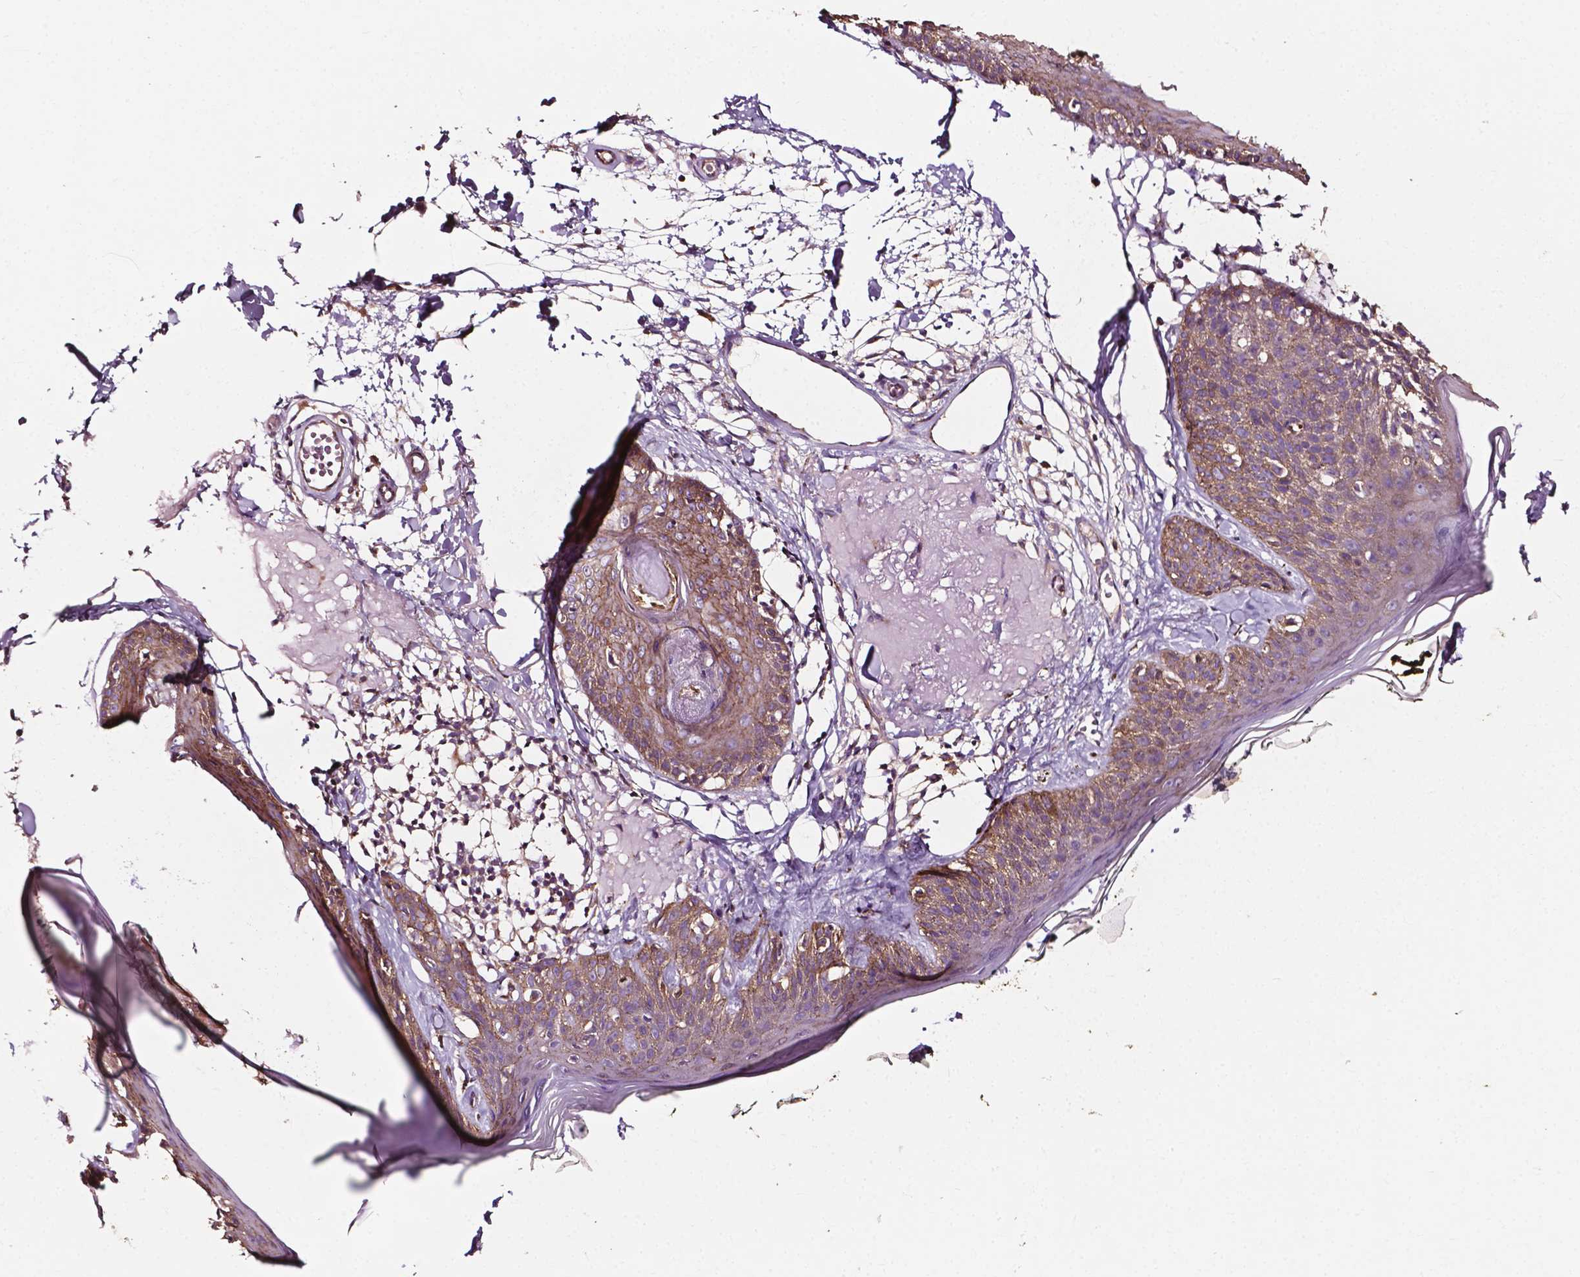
{"staining": {"intensity": "weak", "quantity": "25%-75%", "location": "cytoplasmic/membranous"}, "tissue": "skin", "cell_type": "Fibroblasts", "image_type": "normal", "snomed": [{"axis": "morphology", "description": "Normal tissue, NOS"}, {"axis": "topography", "description": "Skin"}], "caption": "A brown stain labels weak cytoplasmic/membranous expression of a protein in fibroblasts of unremarkable human skin. (Stains: DAB in brown, nuclei in blue, Microscopy: brightfield microscopy at high magnification).", "gene": "ATG16L1", "patient": {"sex": "male", "age": 76}}